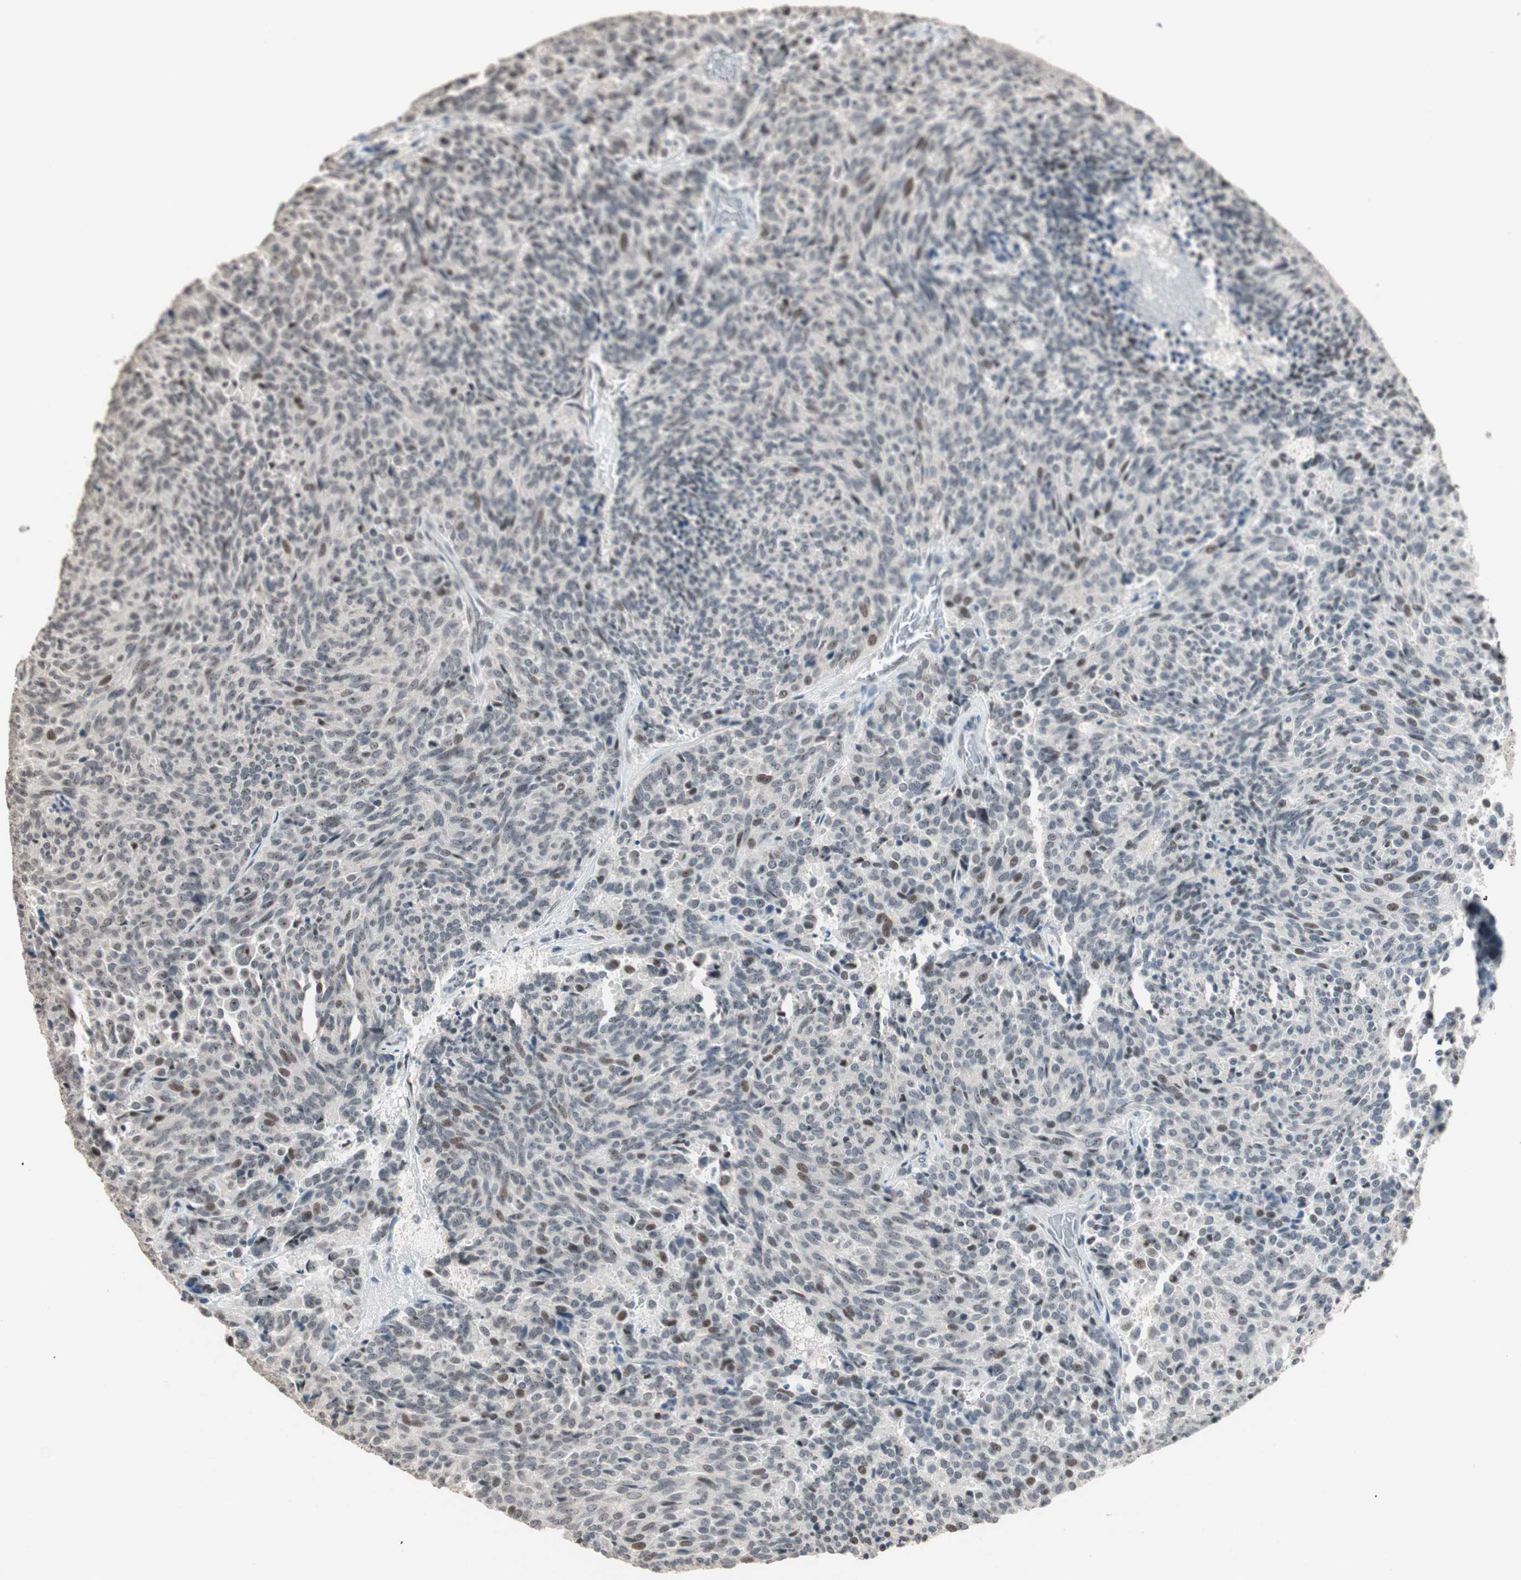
{"staining": {"intensity": "moderate", "quantity": "<25%", "location": "nuclear"}, "tissue": "carcinoid", "cell_type": "Tumor cells", "image_type": "cancer", "snomed": [{"axis": "morphology", "description": "Carcinoid, malignant, NOS"}, {"axis": "topography", "description": "Pancreas"}], "caption": "DAB (3,3'-diaminobenzidine) immunohistochemical staining of human malignant carcinoid demonstrates moderate nuclear protein staining in about <25% of tumor cells.", "gene": "ETV4", "patient": {"sex": "female", "age": 54}}